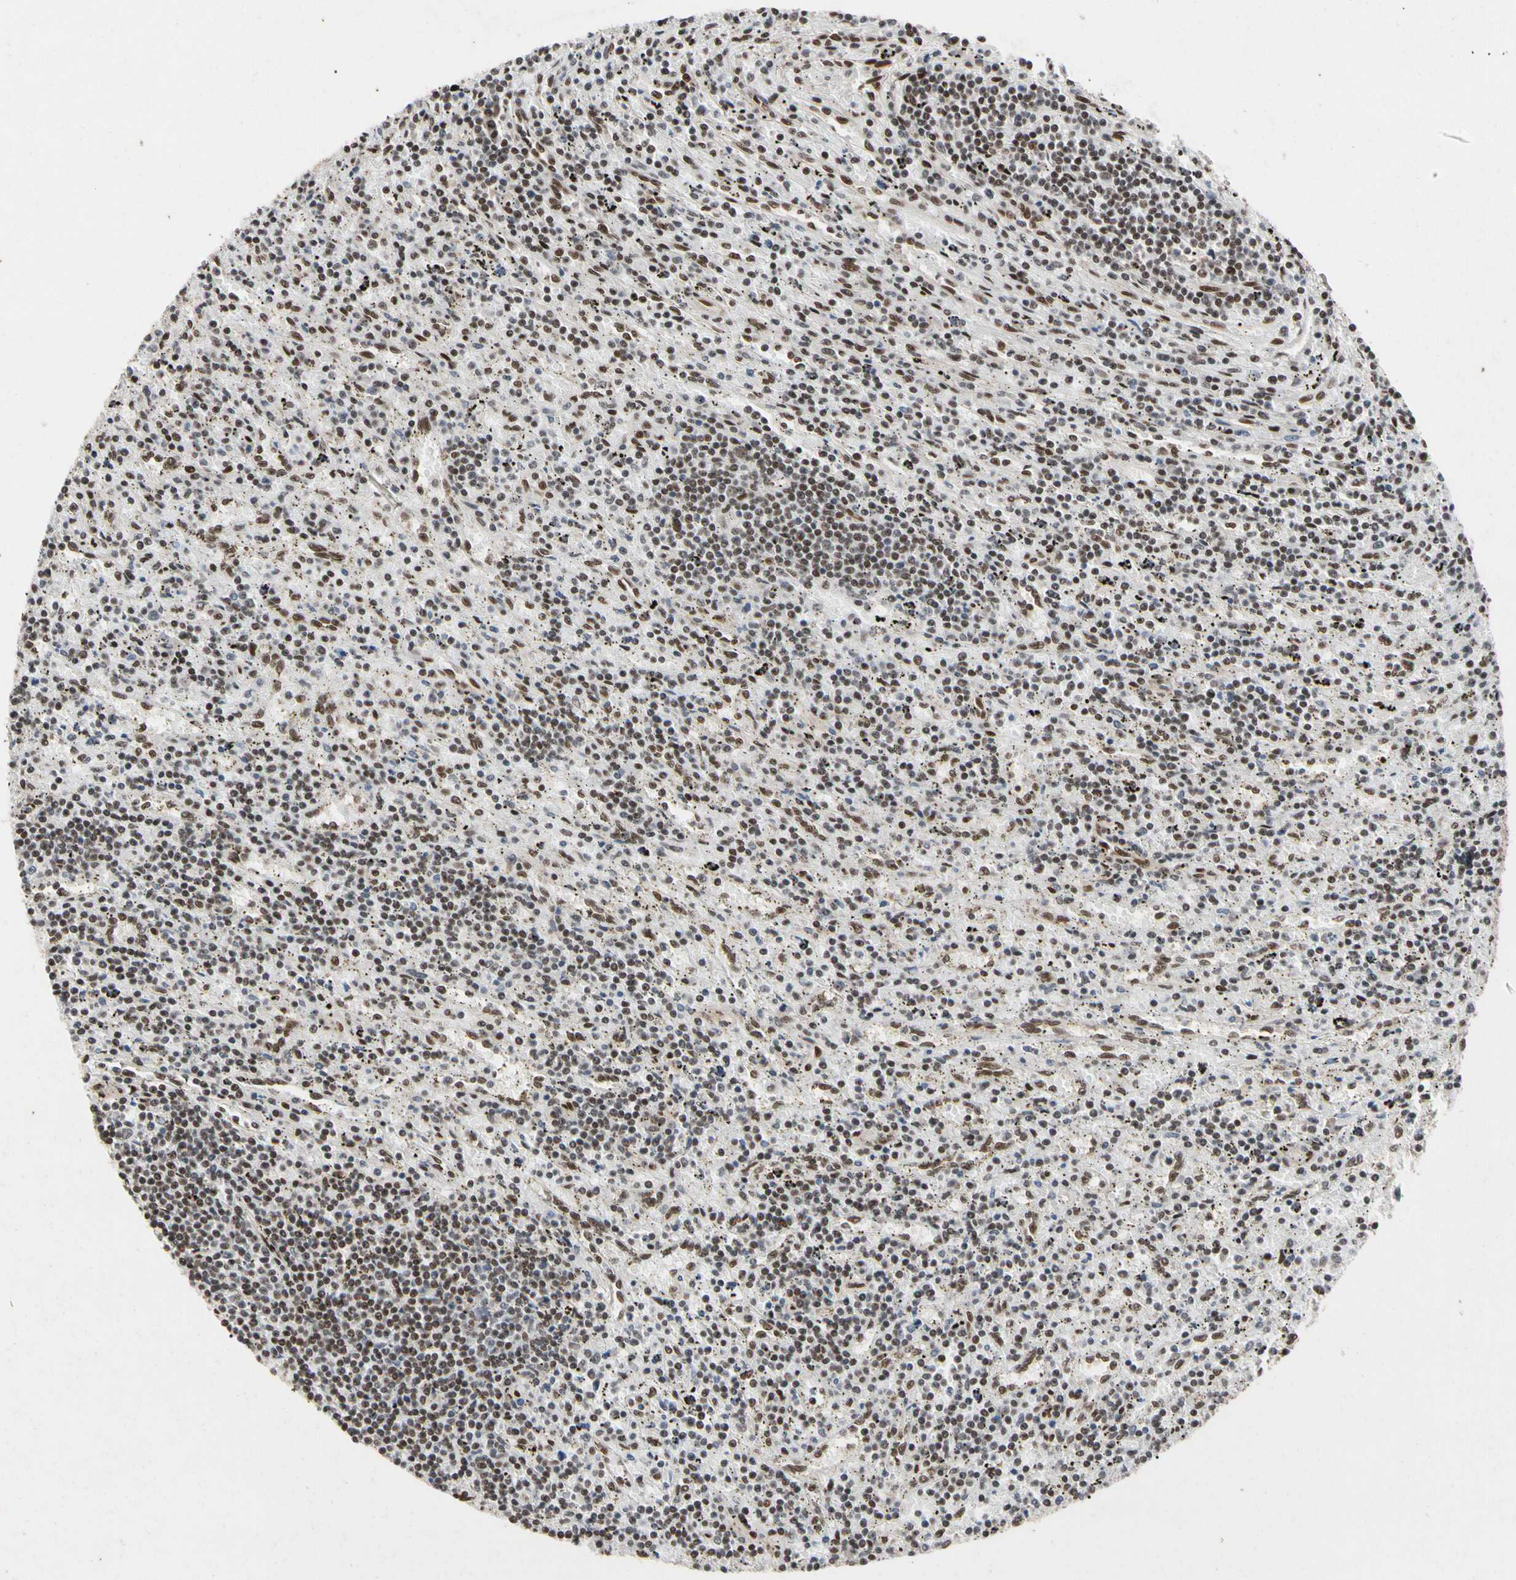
{"staining": {"intensity": "moderate", "quantity": ">75%", "location": "nuclear"}, "tissue": "lymphoma", "cell_type": "Tumor cells", "image_type": "cancer", "snomed": [{"axis": "morphology", "description": "Malignant lymphoma, non-Hodgkin's type, Low grade"}, {"axis": "topography", "description": "Spleen"}], "caption": "Protein staining by IHC demonstrates moderate nuclear expression in approximately >75% of tumor cells in lymphoma.", "gene": "FAM98B", "patient": {"sex": "male", "age": 76}}